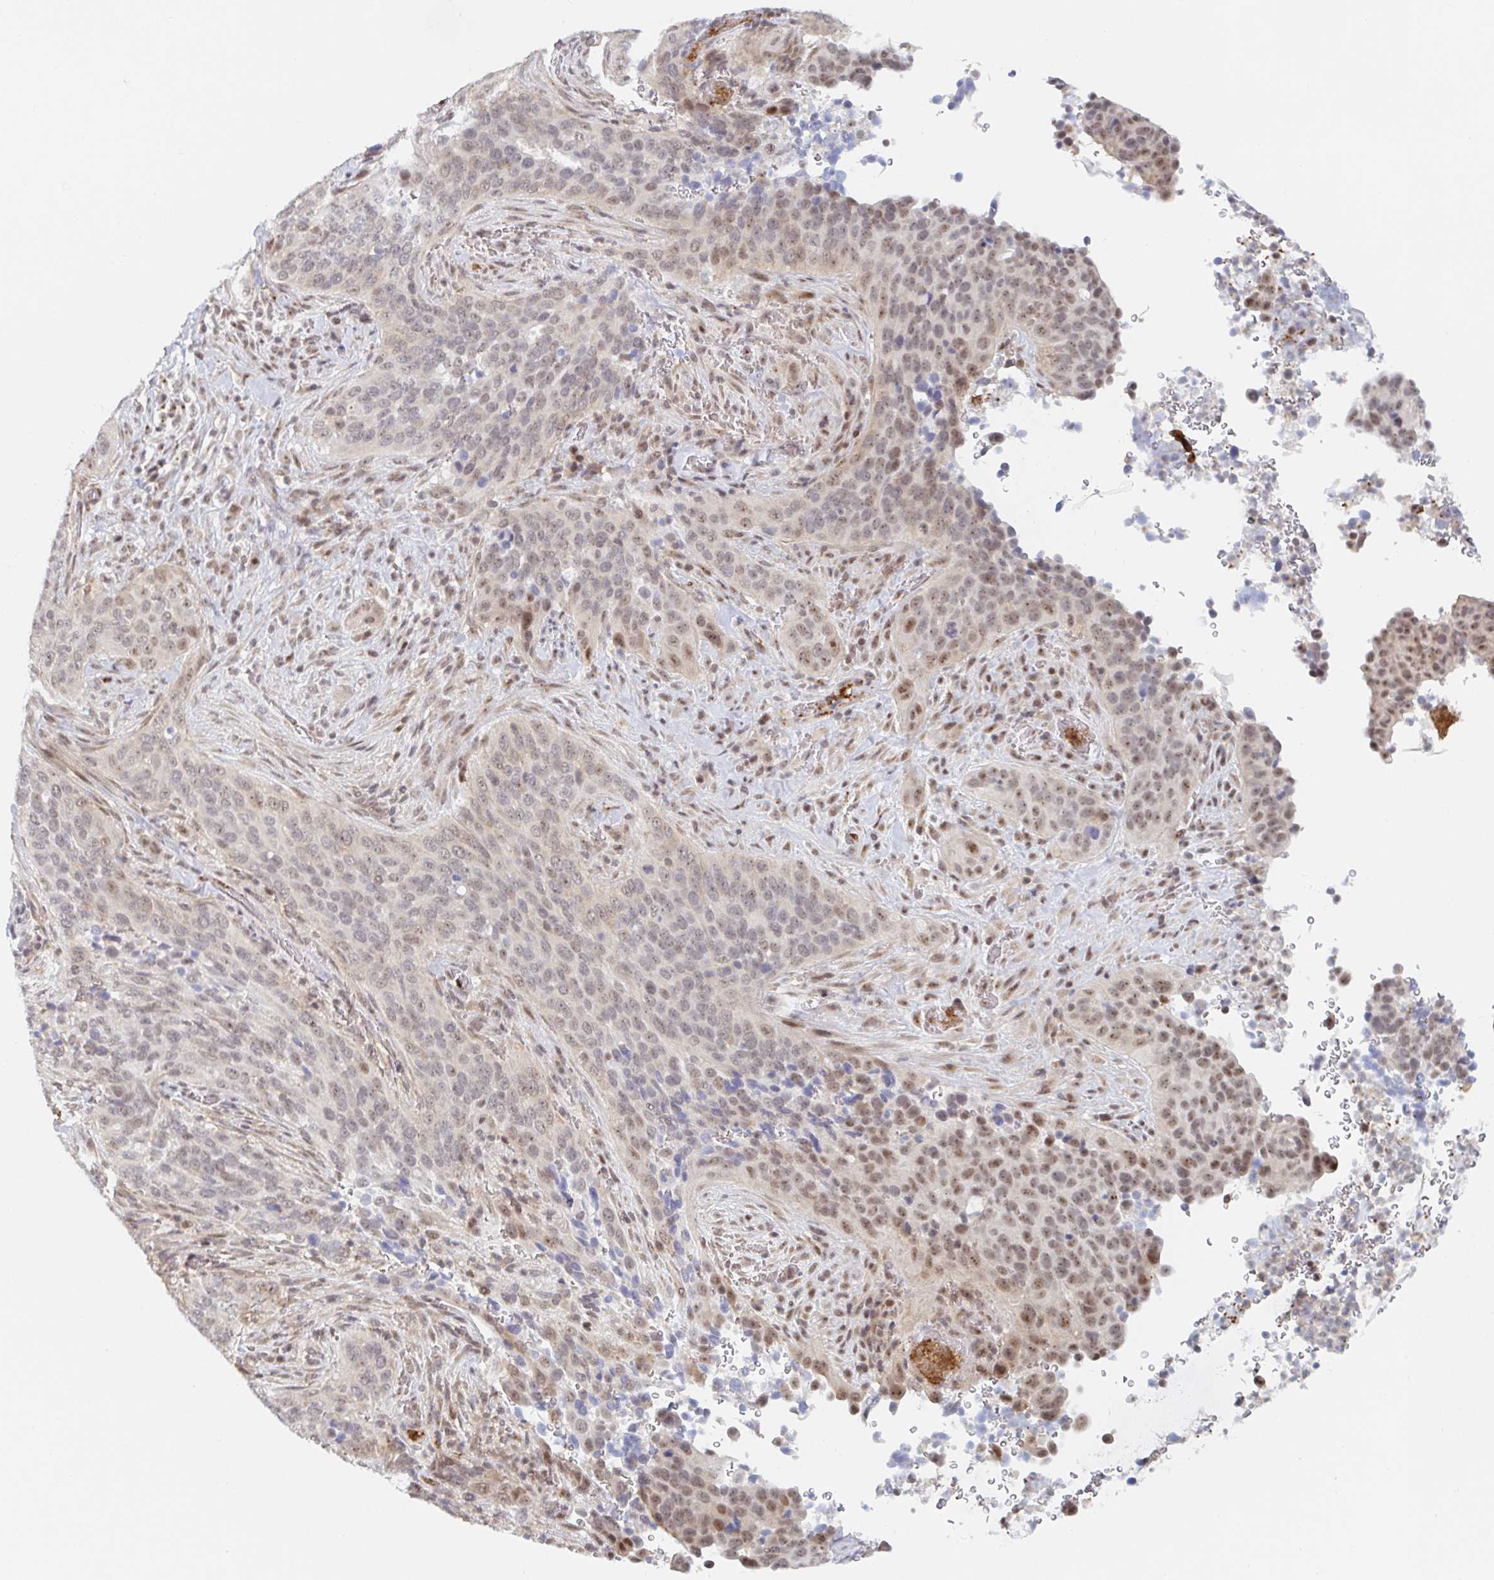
{"staining": {"intensity": "weak", "quantity": ">75%", "location": "nuclear"}, "tissue": "cervical cancer", "cell_type": "Tumor cells", "image_type": "cancer", "snomed": [{"axis": "morphology", "description": "Squamous cell carcinoma, NOS"}, {"axis": "topography", "description": "Cervix"}], "caption": "Immunohistochemistry (IHC) image of cervical squamous cell carcinoma stained for a protein (brown), which demonstrates low levels of weak nuclear staining in about >75% of tumor cells.", "gene": "CHD2", "patient": {"sex": "female", "age": 38}}